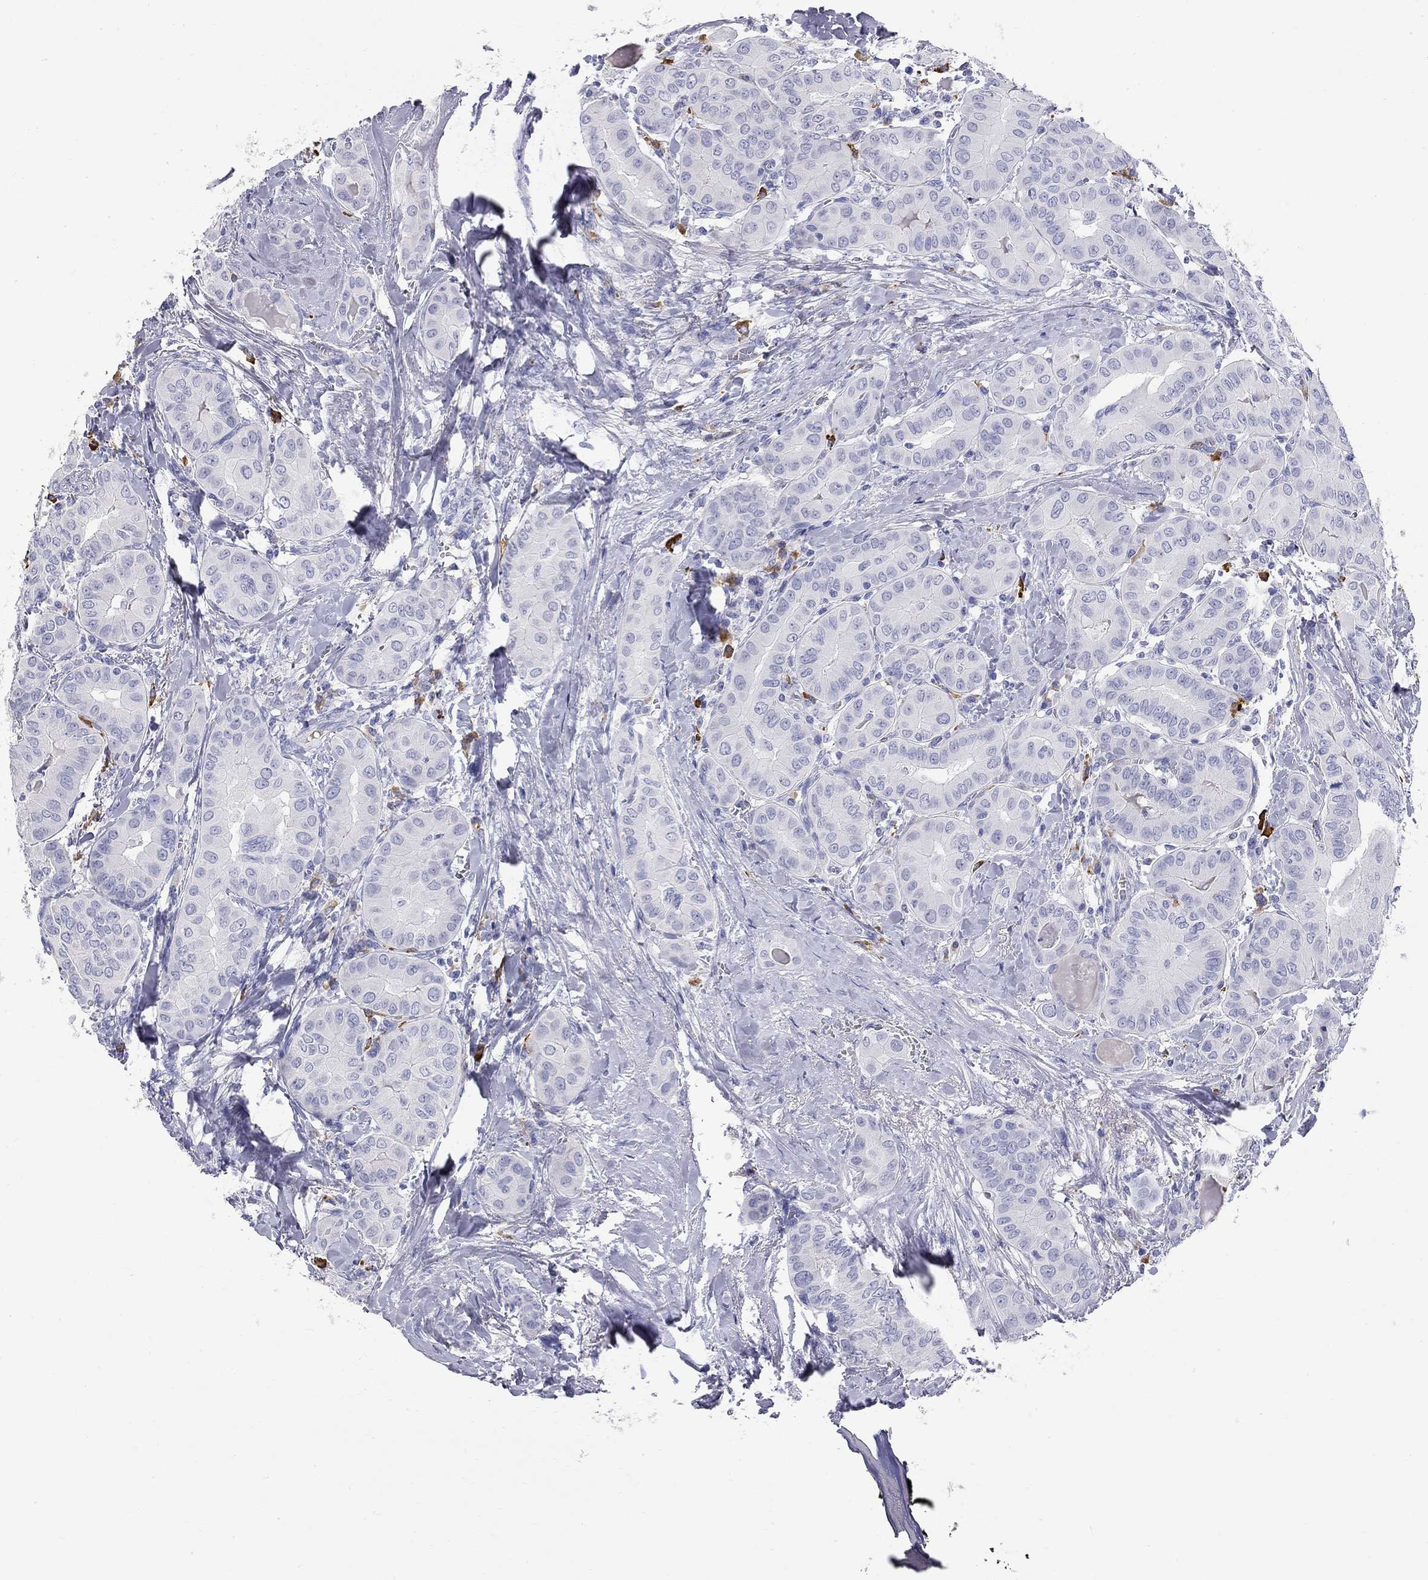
{"staining": {"intensity": "negative", "quantity": "none", "location": "none"}, "tissue": "thyroid cancer", "cell_type": "Tumor cells", "image_type": "cancer", "snomed": [{"axis": "morphology", "description": "Papillary adenocarcinoma, NOS"}, {"axis": "topography", "description": "Thyroid gland"}], "caption": "Immunohistochemistry (IHC) image of neoplastic tissue: thyroid cancer (papillary adenocarcinoma) stained with DAB (3,3'-diaminobenzidine) displays no significant protein staining in tumor cells. (Immunohistochemistry, brightfield microscopy, high magnification).", "gene": "PHOX2B", "patient": {"sex": "female", "age": 37}}